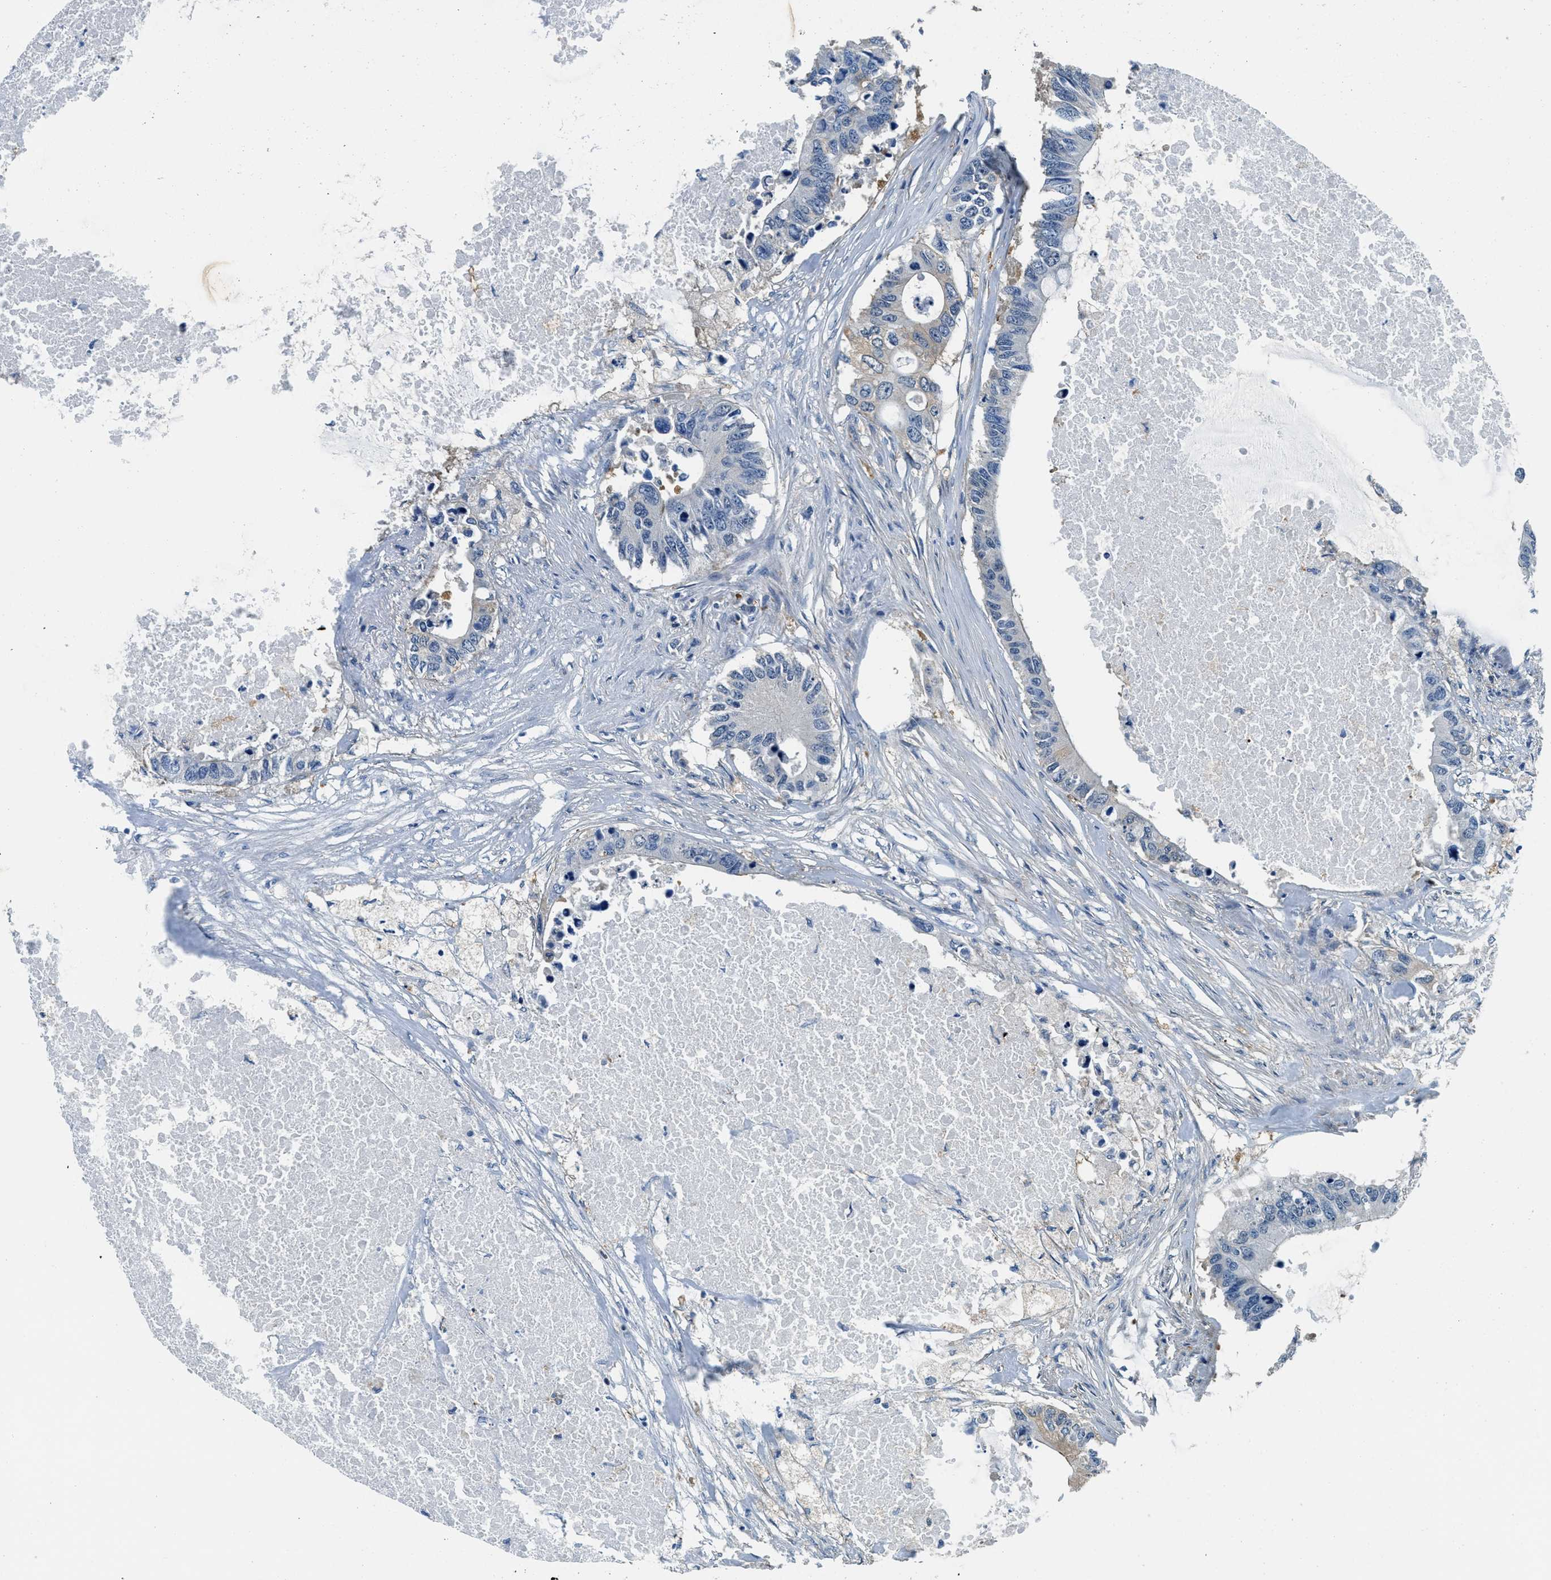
{"staining": {"intensity": "weak", "quantity": "<25%", "location": "cytoplasmic/membranous"}, "tissue": "colorectal cancer", "cell_type": "Tumor cells", "image_type": "cancer", "snomed": [{"axis": "morphology", "description": "Adenocarcinoma, NOS"}, {"axis": "topography", "description": "Colon"}], "caption": "There is no significant expression in tumor cells of colorectal cancer (adenocarcinoma).", "gene": "TWF1", "patient": {"sex": "male", "age": 71}}